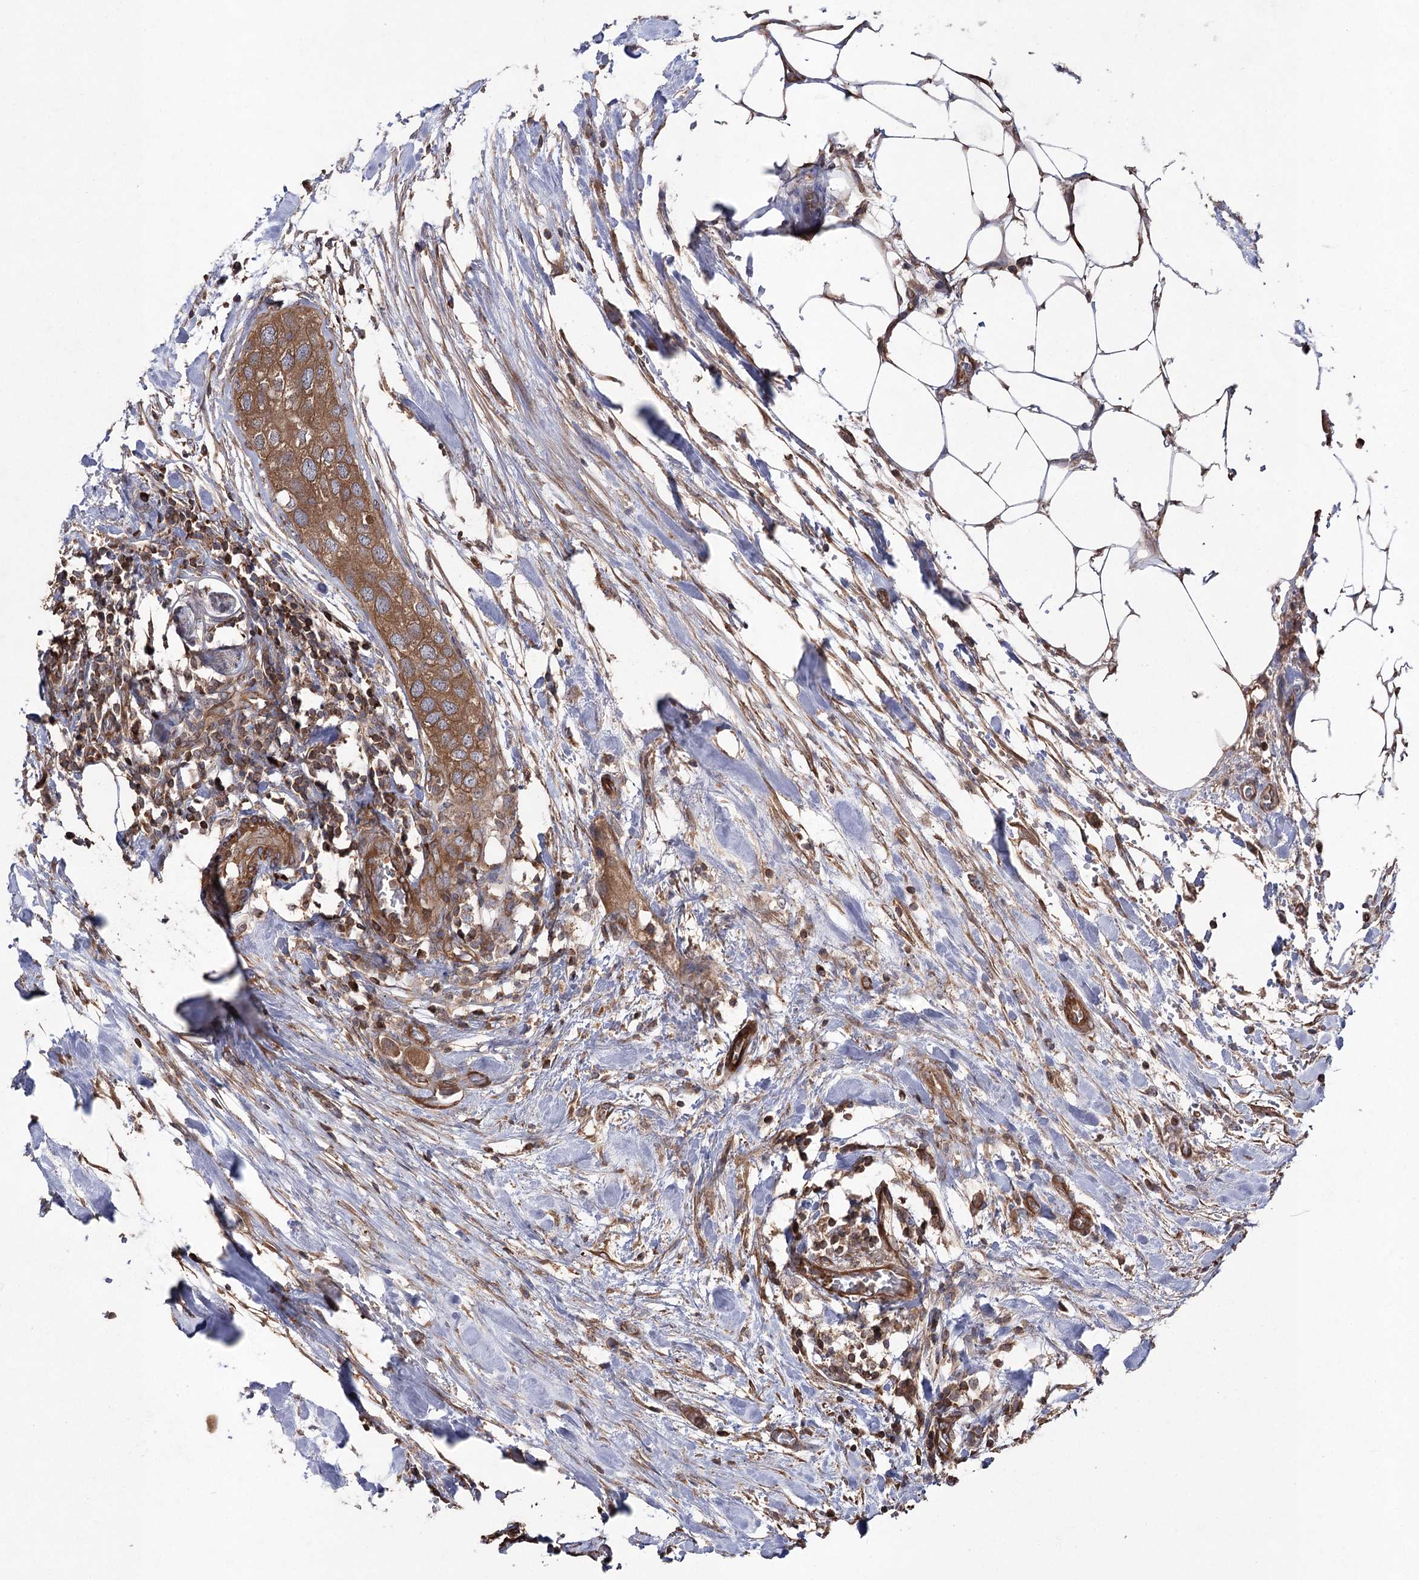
{"staining": {"intensity": "moderate", "quantity": ">75%", "location": "cytoplasmic/membranous"}, "tissue": "urothelial cancer", "cell_type": "Tumor cells", "image_type": "cancer", "snomed": [{"axis": "morphology", "description": "Urothelial carcinoma, High grade"}, {"axis": "topography", "description": "Urinary bladder"}], "caption": "High-magnification brightfield microscopy of urothelial carcinoma (high-grade) stained with DAB (brown) and counterstained with hematoxylin (blue). tumor cells exhibit moderate cytoplasmic/membranous expression is identified in approximately>75% of cells. The staining was performed using DAB, with brown indicating positive protein expression. Nuclei are stained blue with hematoxylin.", "gene": "LARS2", "patient": {"sex": "male", "age": 64}}